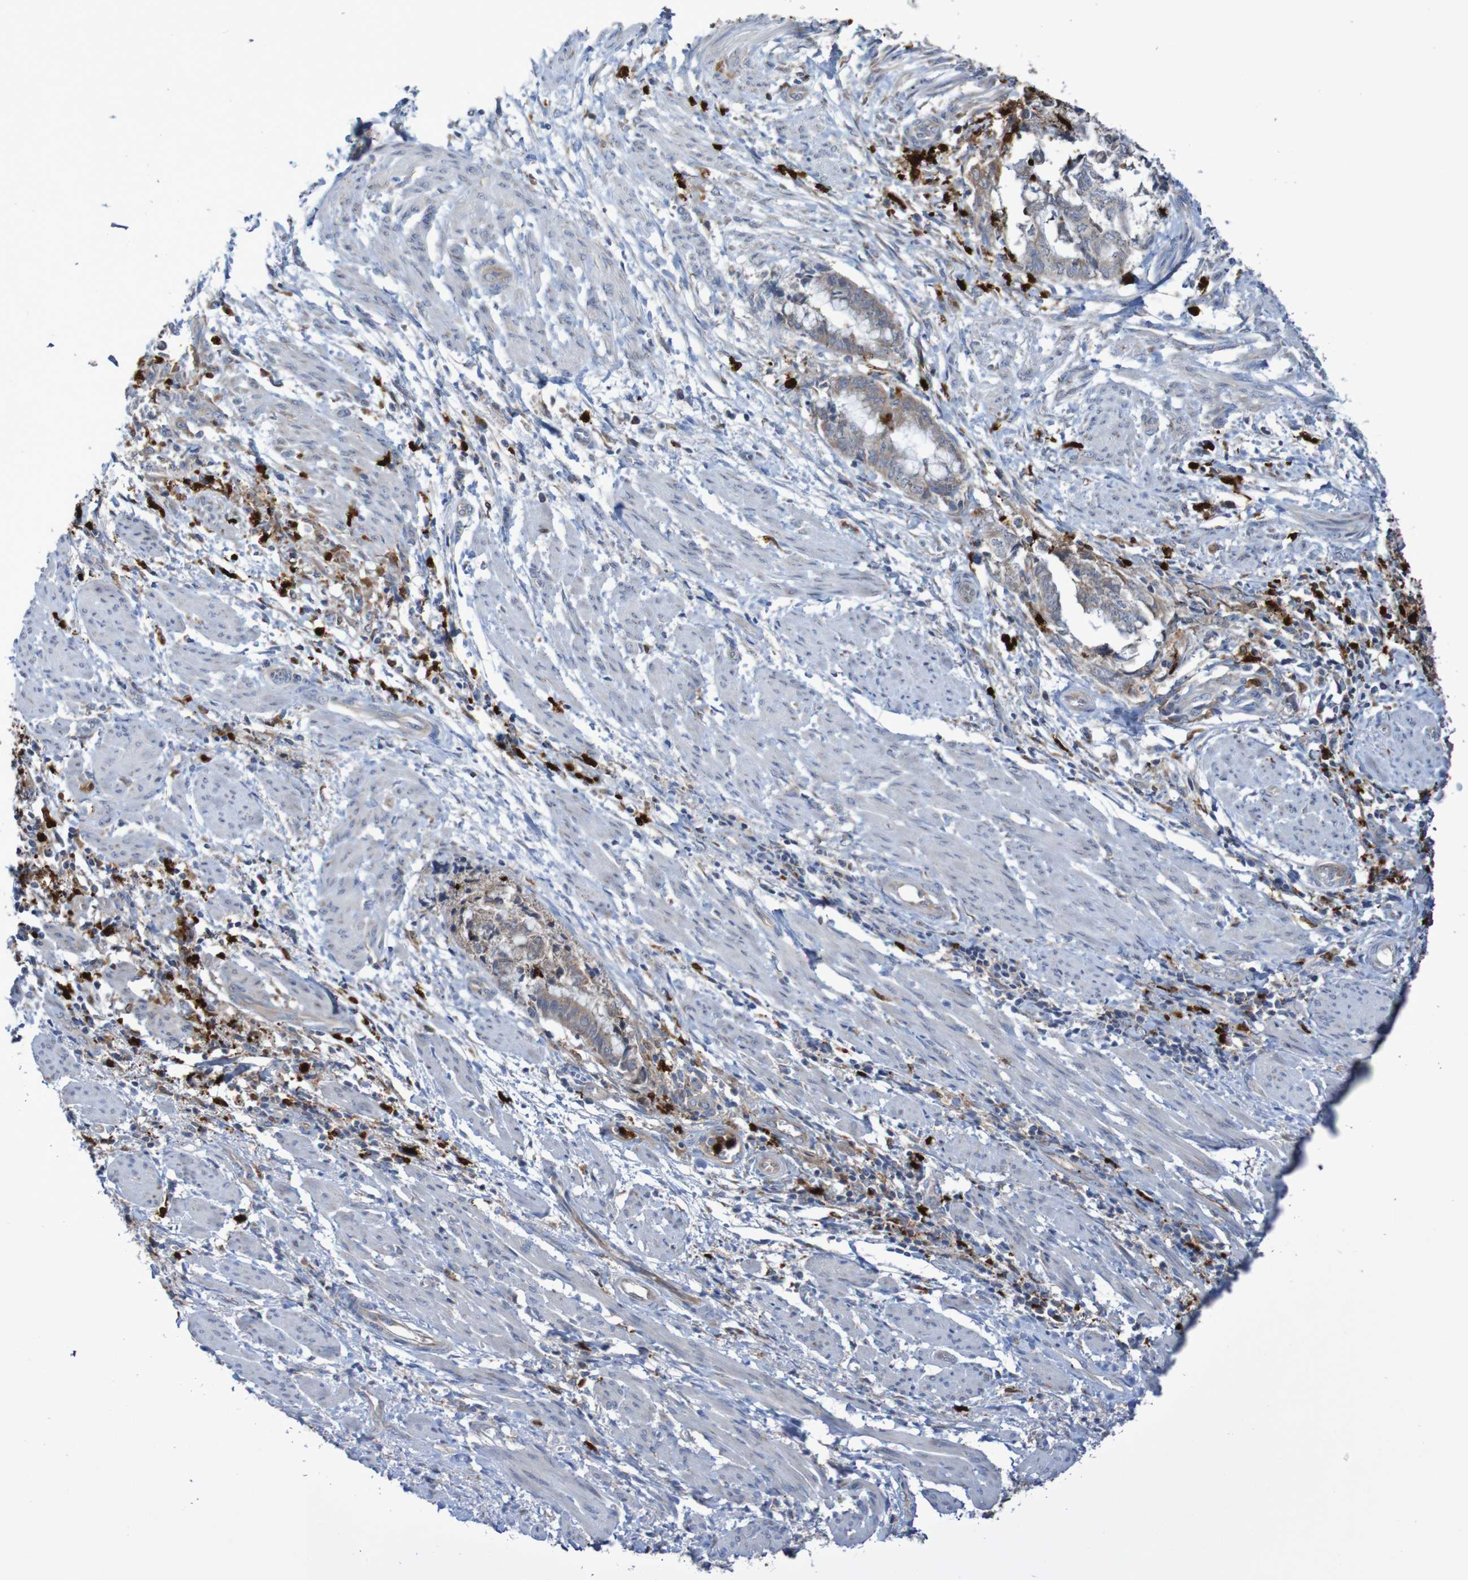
{"staining": {"intensity": "weak", "quantity": ">75%", "location": "cytoplasmic/membranous"}, "tissue": "endometrial cancer", "cell_type": "Tumor cells", "image_type": "cancer", "snomed": [{"axis": "morphology", "description": "Necrosis, NOS"}, {"axis": "morphology", "description": "Adenocarcinoma, NOS"}, {"axis": "topography", "description": "Endometrium"}], "caption": "Immunohistochemical staining of human endometrial cancer (adenocarcinoma) reveals low levels of weak cytoplasmic/membranous staining in approximately >75% of tumor cells.", "gene": "PARP4", "patient": {"sex": "female", "age": 79}}